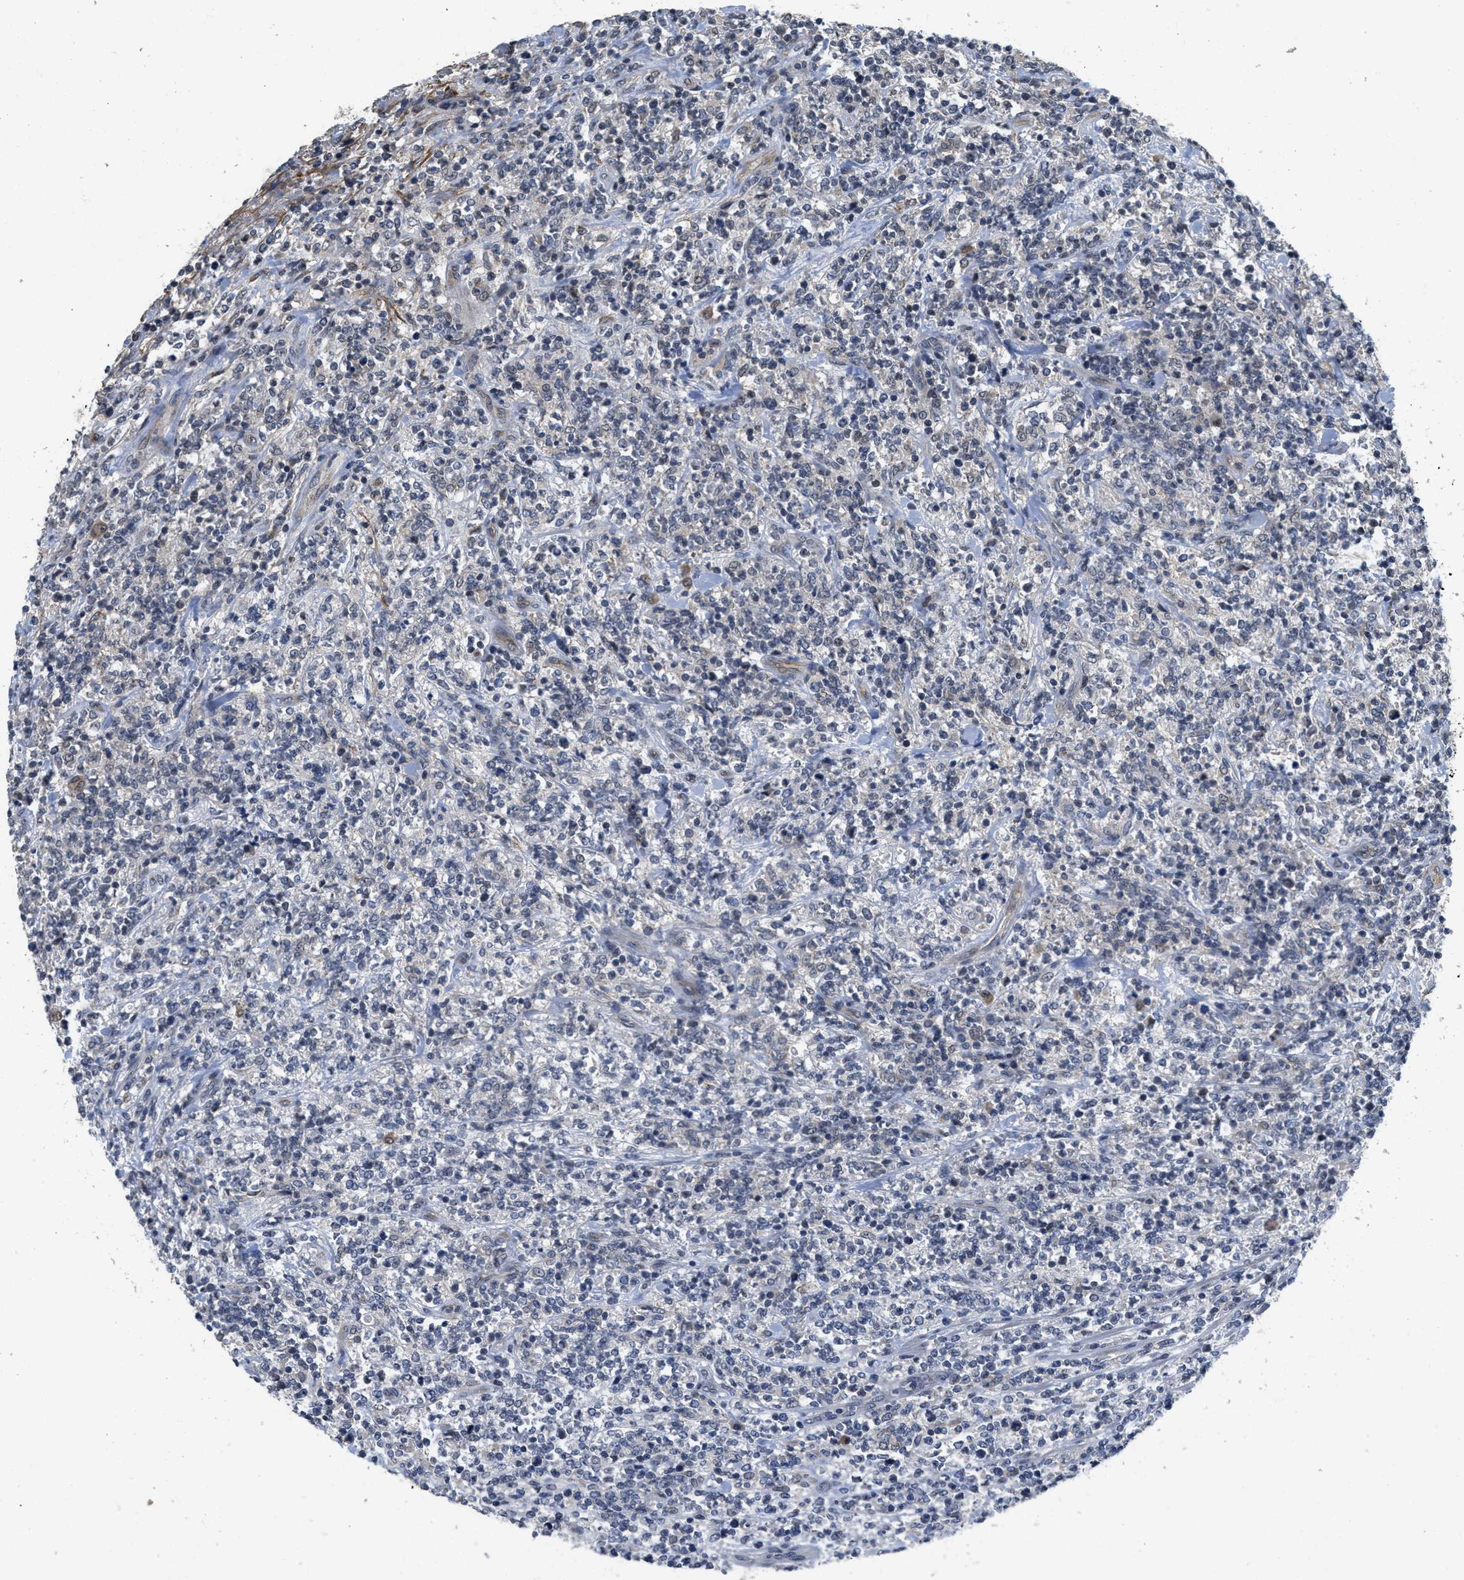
{"staining": {"intensity": "negative", "quantity": "none", "location": "none"}, "tissue": "lymphoma", "cell_type": "Tumor cells", "image_type": "cancer", "snomed": [{"axis": "morphology", "description": "Malignant lymphoma, non-Hodgkin's type, High grade"}, {"axis": "topography", "description": "Soft tissue"}], "caption": "Immunohistochemical staining of lymphoma shows no significant staining in tumor cells.", "gene": "ANGPT1", "patient": {"sex": "male", "age": 18}}